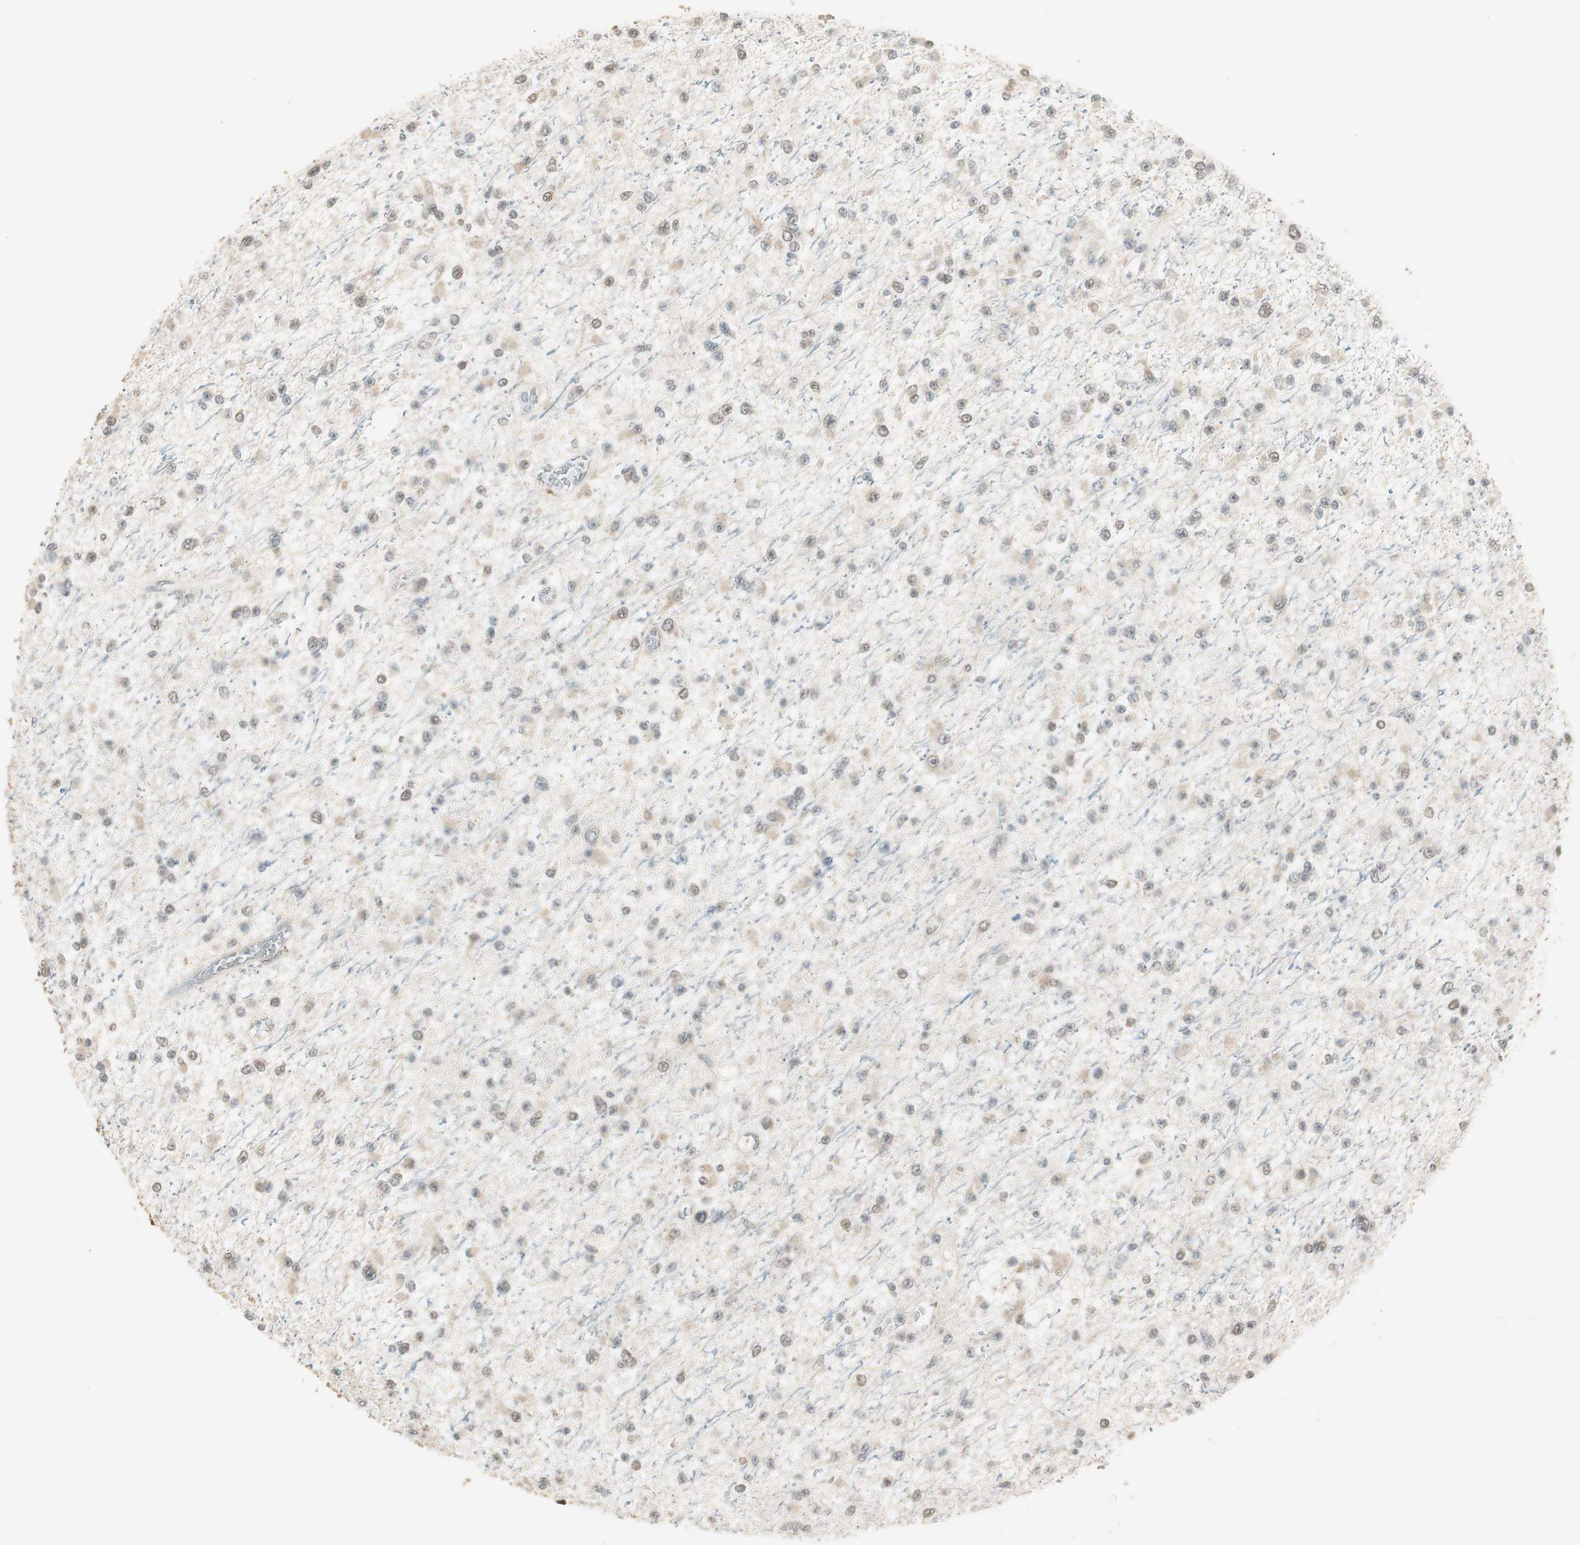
{"staining": {"intensity": "weak", "quantity": "25%-75%", "location": "cytoplasmic/membranous,nuclear"}, "tissue": "glioma", "cell_type": "Tumor cells", "image_type": "cancer", "snomed": [{"axis": "morphology", "description": "Glioma, malignant, Low grade"}, {"axis": "topography", "description": "Brain"}], "caption": "Glioma stained for a protein demonstrates weak cytoplasmic/membranous and nuclear positivity in tumor cells. The staining was performed using DAB, with brown indicating positive protein expression. Nuclei are stained blue with hematoxylin.", "gene": "USP5", "patient": {"sex": "female", "age": 22}}